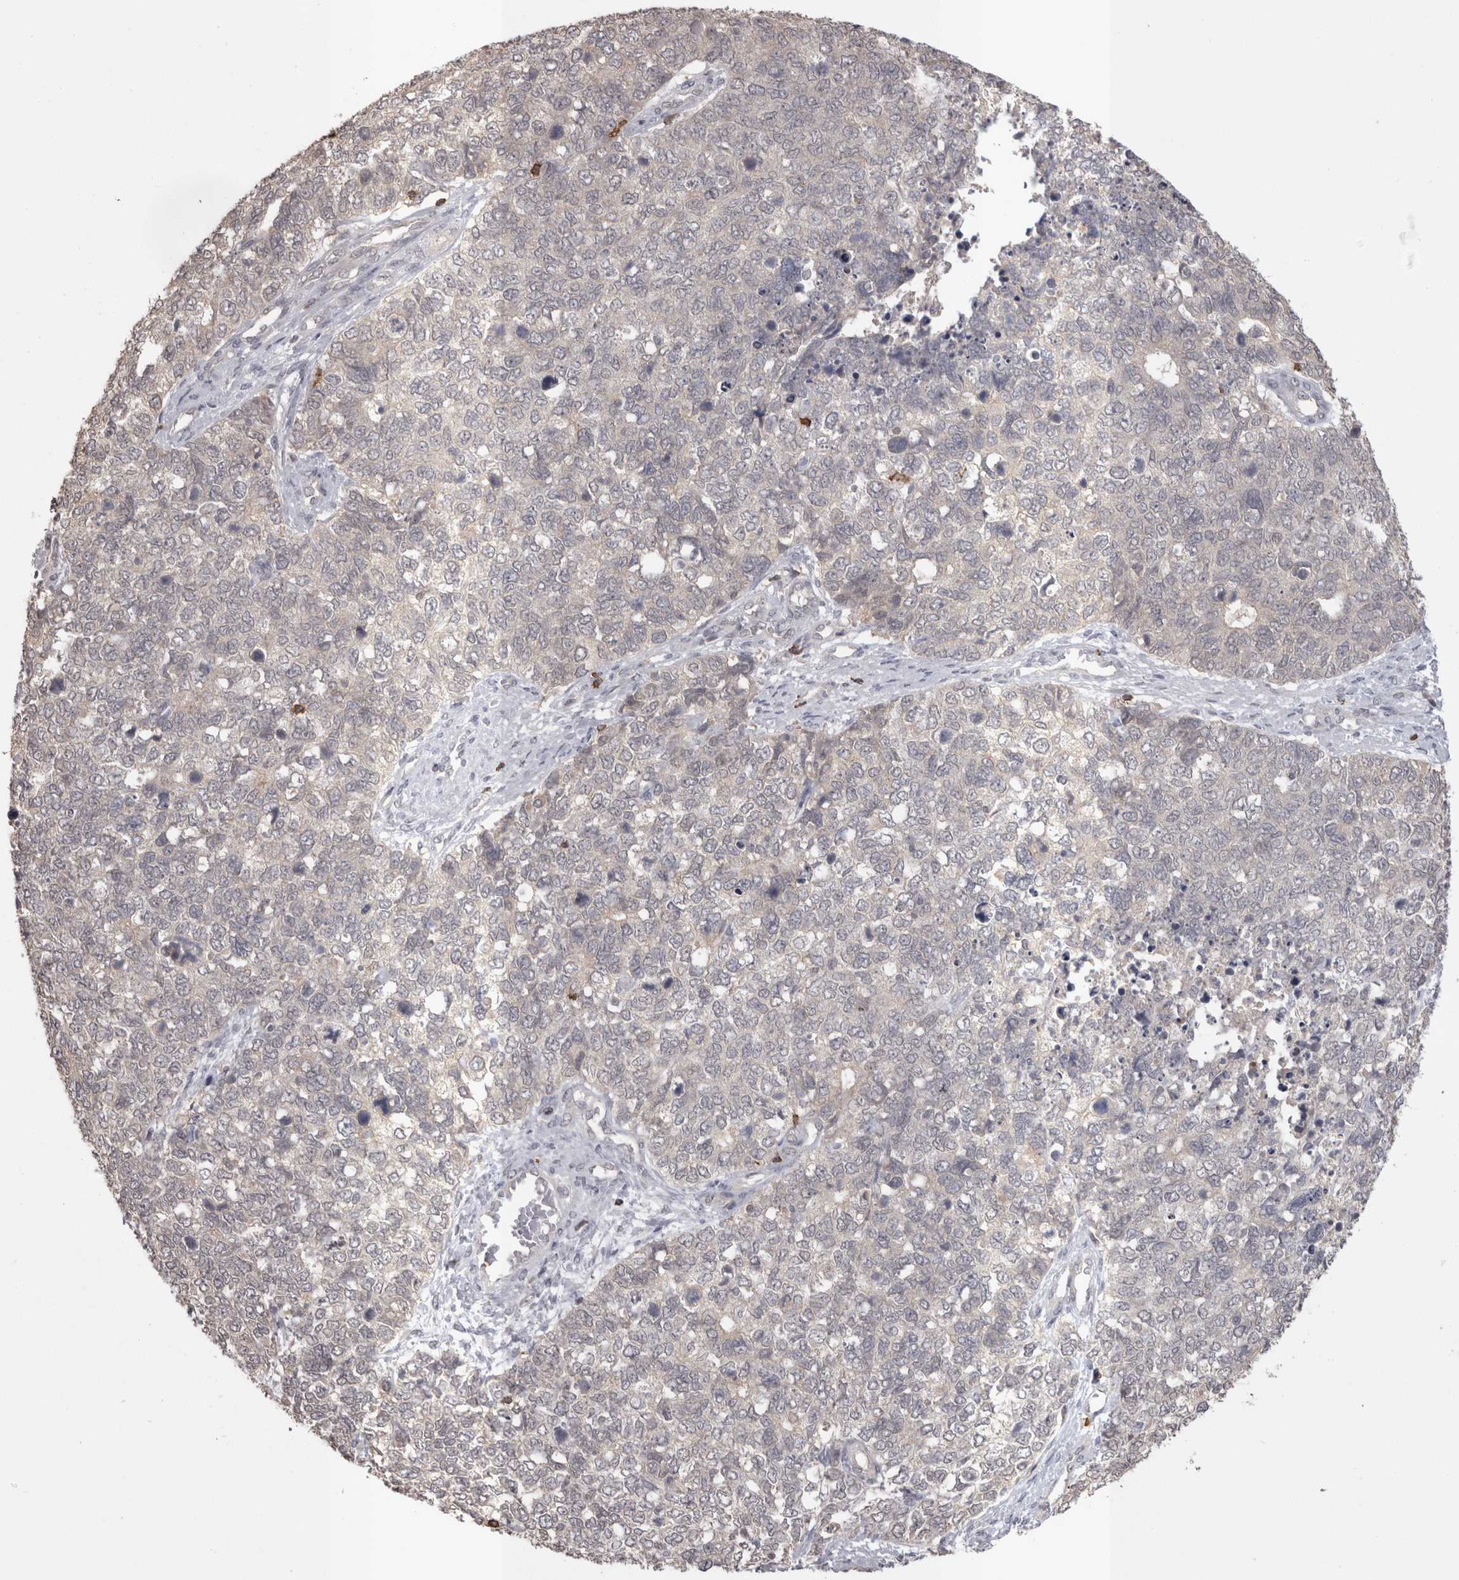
{"staining": {"intensity": "negative", "quantity": "none", "location": "none"}, "tissue": "cervical cancer", "cell_type": "Tumor cells", "image_type": "cancer", "snomed": [{"axis": "morphology", "description": "Squamous cell carcinoma, NOS"}, {"axis": "topography", "description": "Cervix"}], "caption": "Micrograph shows no significant protein staining in tumor cells of cervical squamous cell carcinoma. Nuclei are stained in blue.", "gene": "SKAP1", "patient": {"sex": "female", "age": 63}}